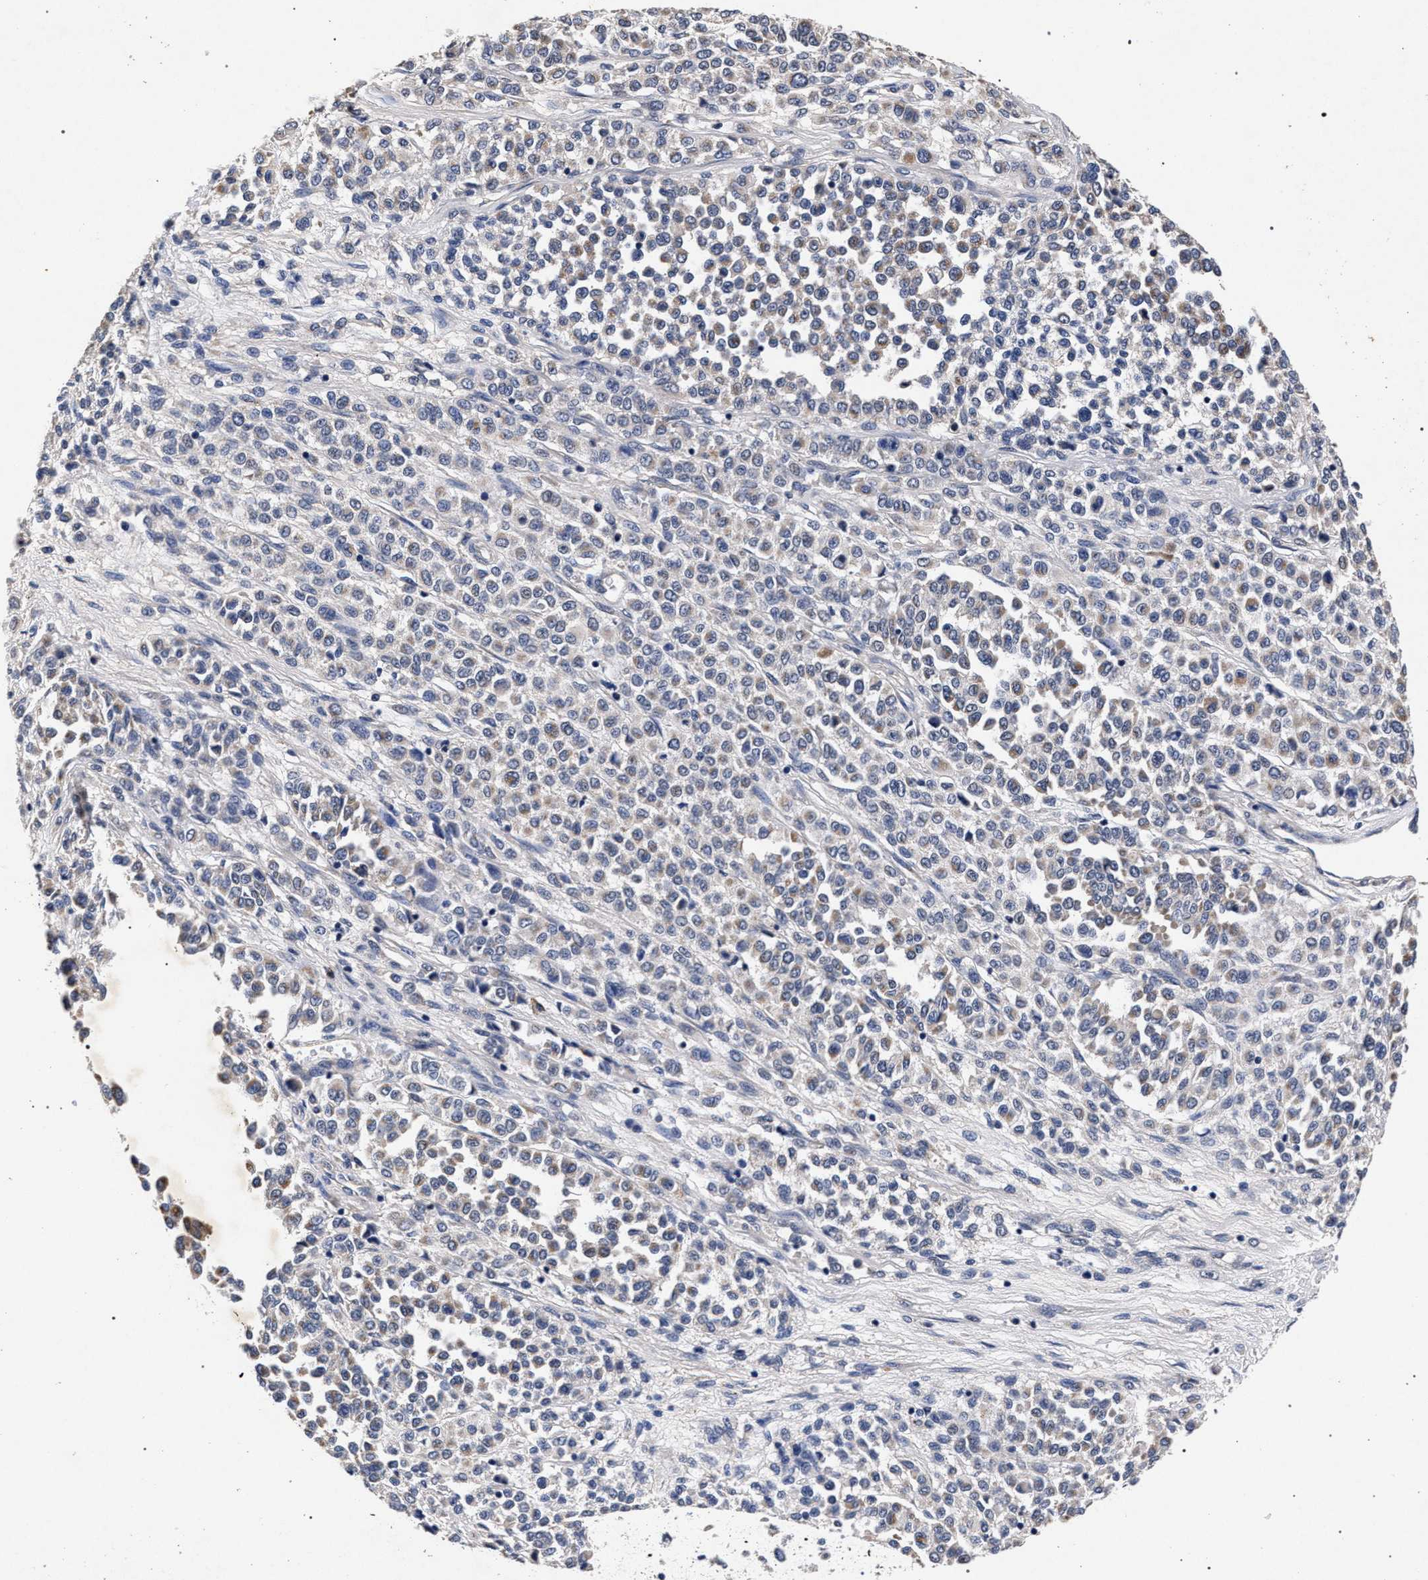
{"staining": {"intensity": "weak", "quantity": "<25%", "location": "cytoplasmic/membranous"}, "tissue": "melanoma", "cell_type": "Tumor cells", "image_type": "cancer", "snomed": [{"axis": "morphology", "description": "Malignant melanoma, Metastatic site"}, {"axis": "topography", "description": "Pancreas"}], "caption": "High magnification brightfield microscopy of melanoma stained with DAB (brown) and counterstained with hematoxylin (blue): tumor cells show no significant staining.", "gene": "CFAP95", "patient": {"sex": "female", "age": 30}}